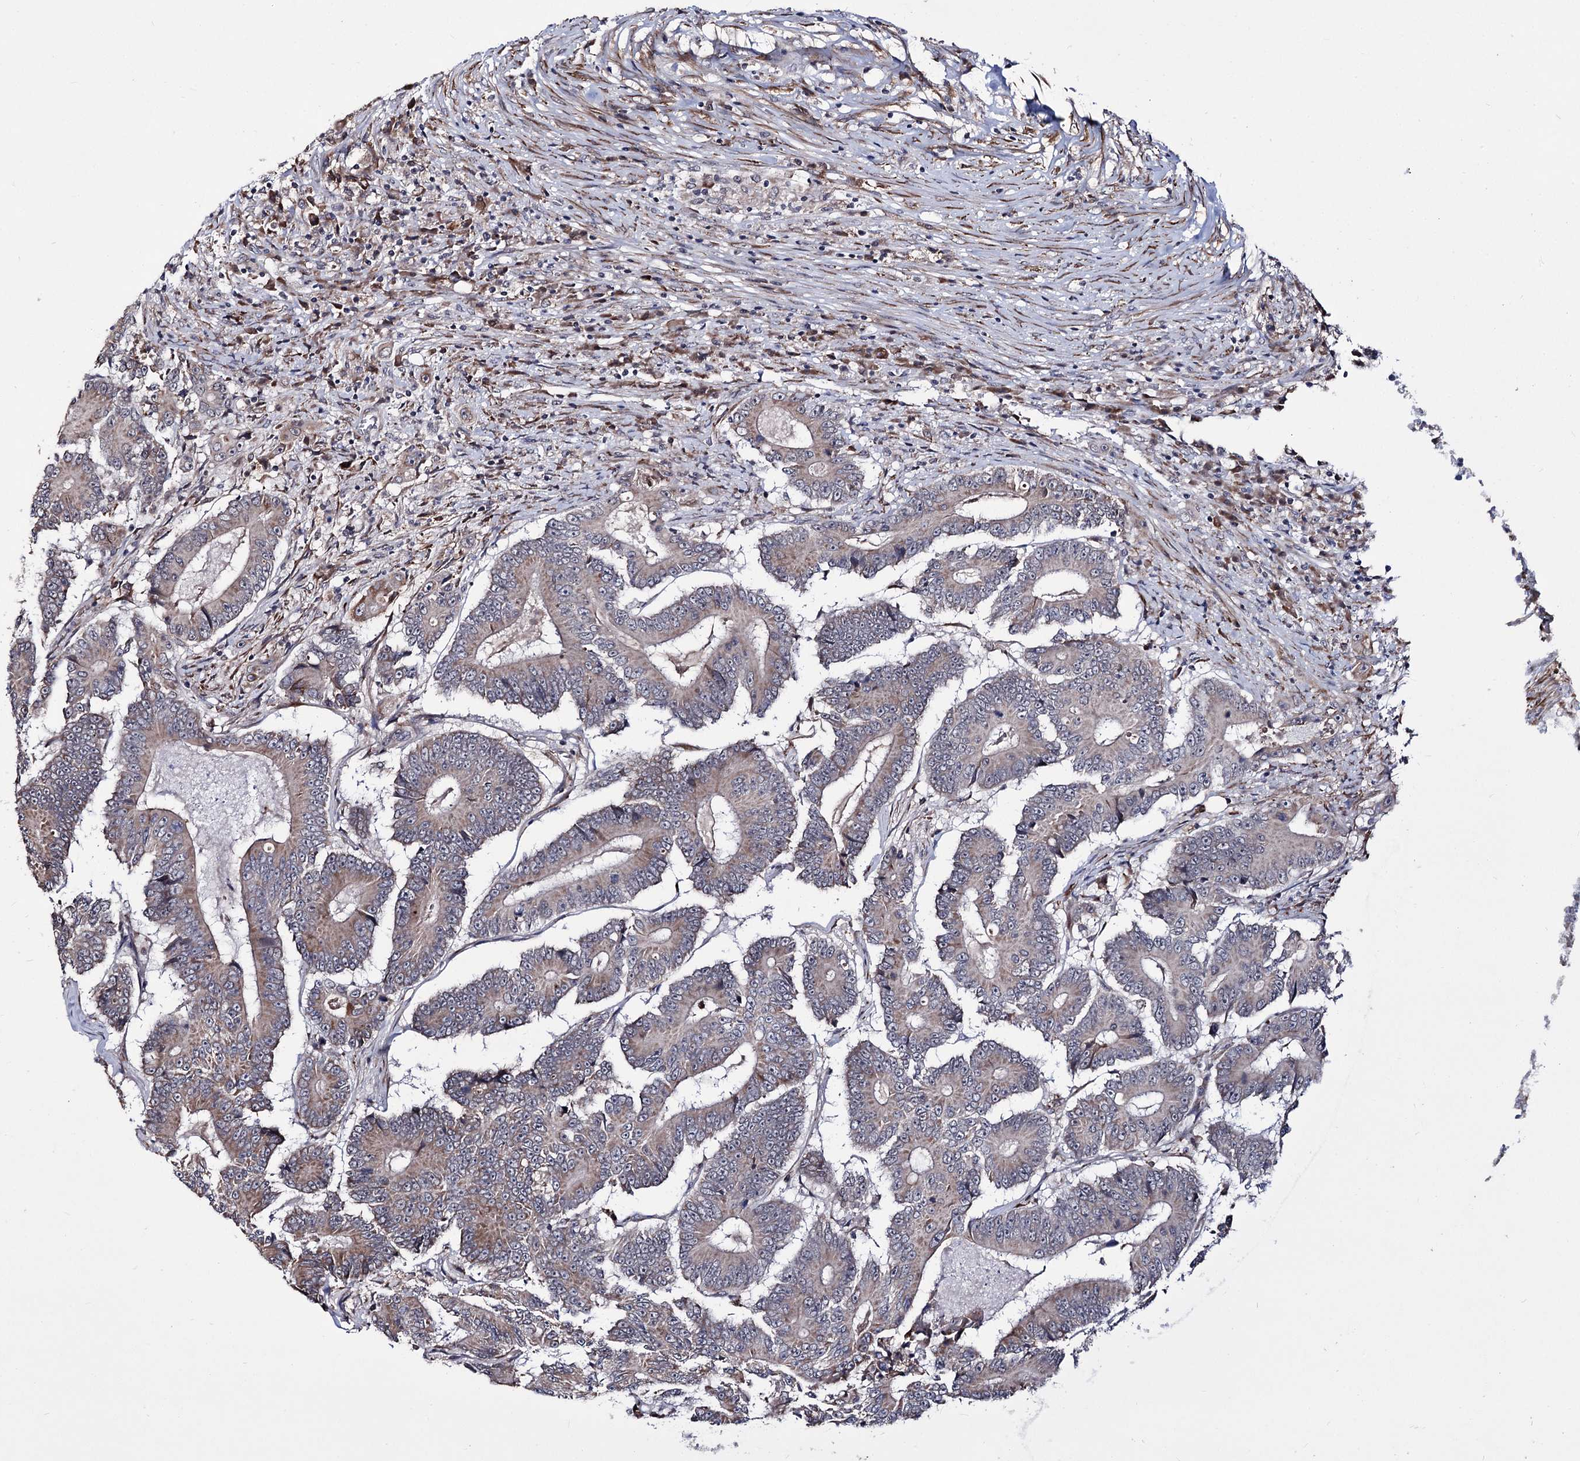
{"staining": {"intensity": "weak", "quantity": "25%-75%", "location": "cytoplasmic/membranous"}, "tissue": "colorectal cancer", "cell_type": "Tumor cells", "image_type": "cancer", "snomed": [{"axis": "morphology", "description": "Adenocarcinoma, NOS"}, {"axis": "topography", "description": "Colon"}], "caption": "Colorectal cancer stained with a protein marker shows weak staining in tumor cells.", "gene": "PPRC1", "patient": {"sex": "male", "age": 83}}